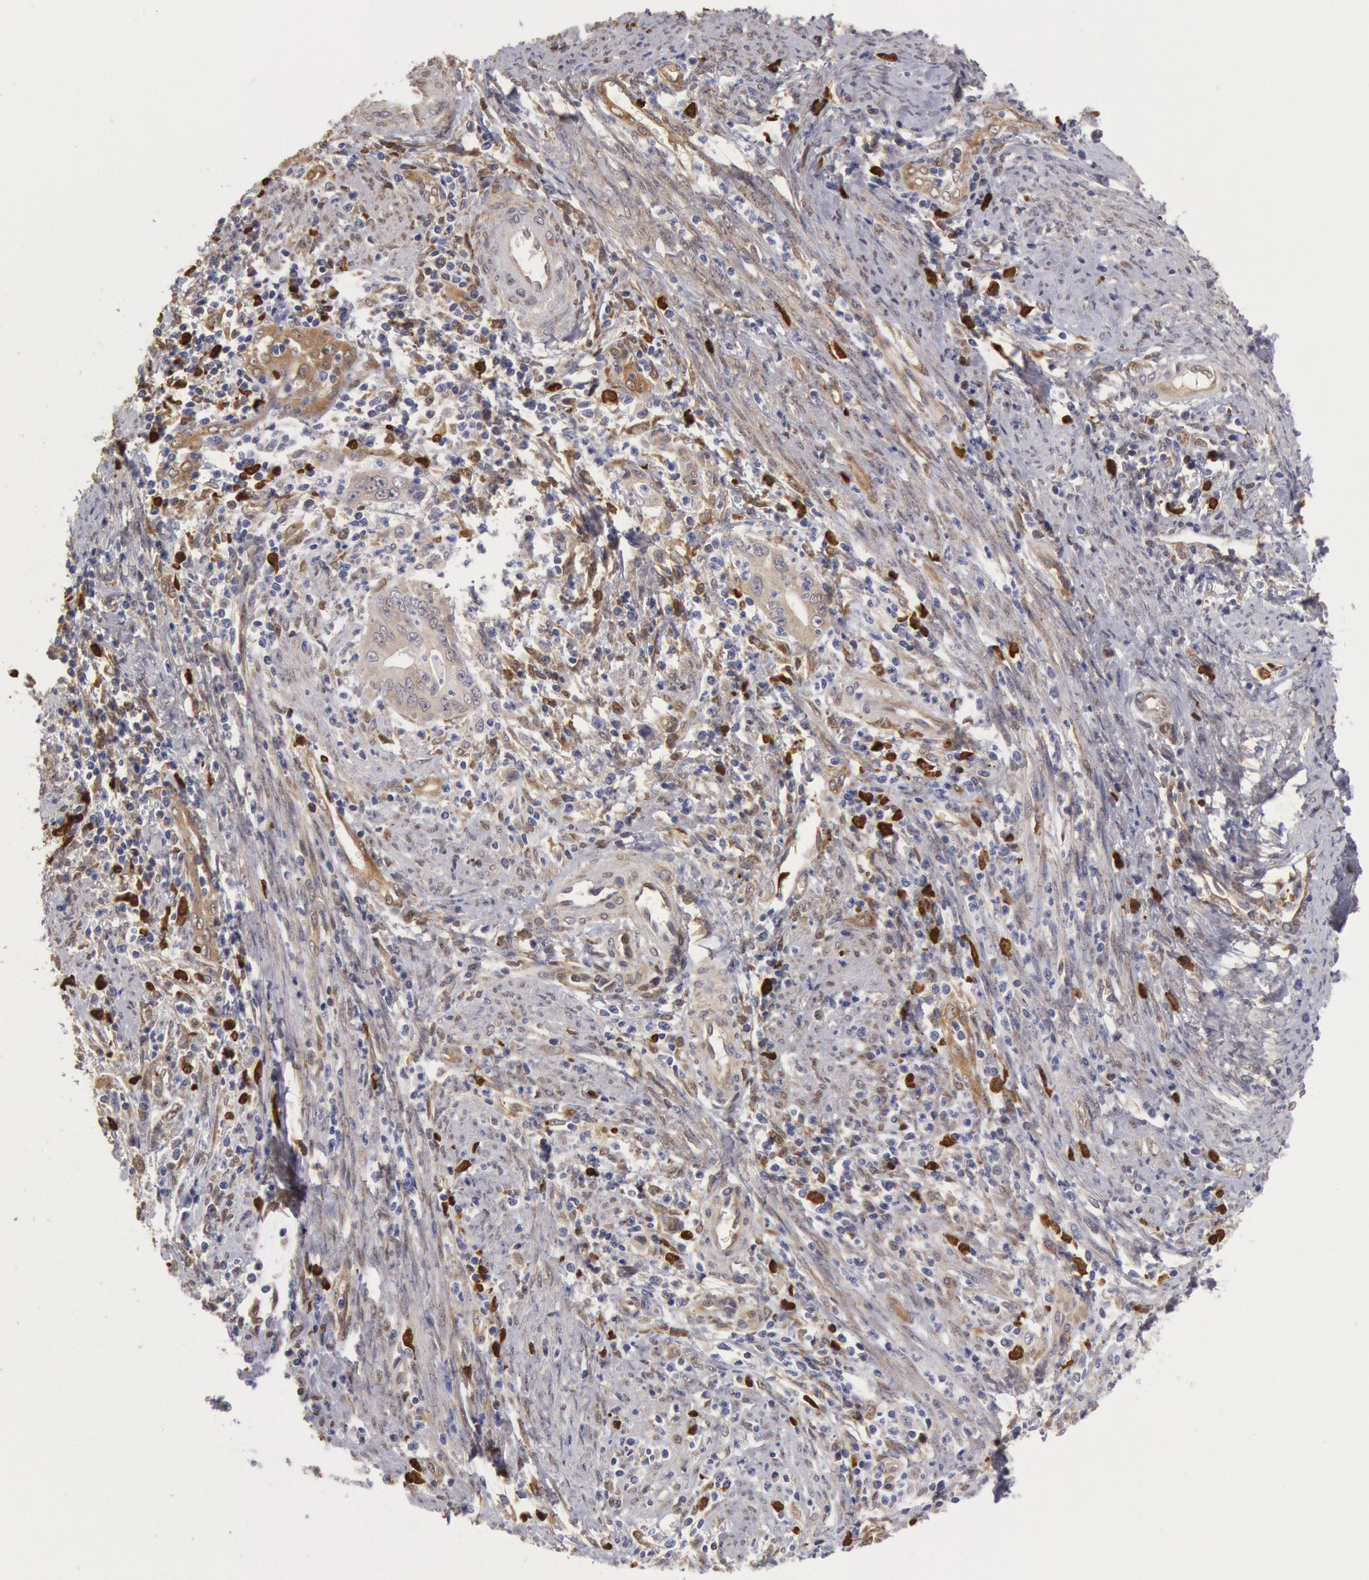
{"staining": {"intensity": "negative", "quantity": "none", "location": "none"}, "tissue": "cervical cancer", "cell_type": "Tumor cells", "image_type": "cancer", "snomed": [{"axis": "morphology", "description": "Normal tissue, NOS"}, {"axis": "morphology", "description": "Adenocarcinoma, NOS"}, {"axis": "topography", "description": "Cervix"}], "caption": "Immunohistochemistry (IHC) histopathology image of neoplastic tissue: cervical cancer (adenocarcinoma) stained with DAB demonstrates no significant protein staining in tumor cells.", "gene": "CCDC50", "patient": {"sex": "female", "age": 34}}